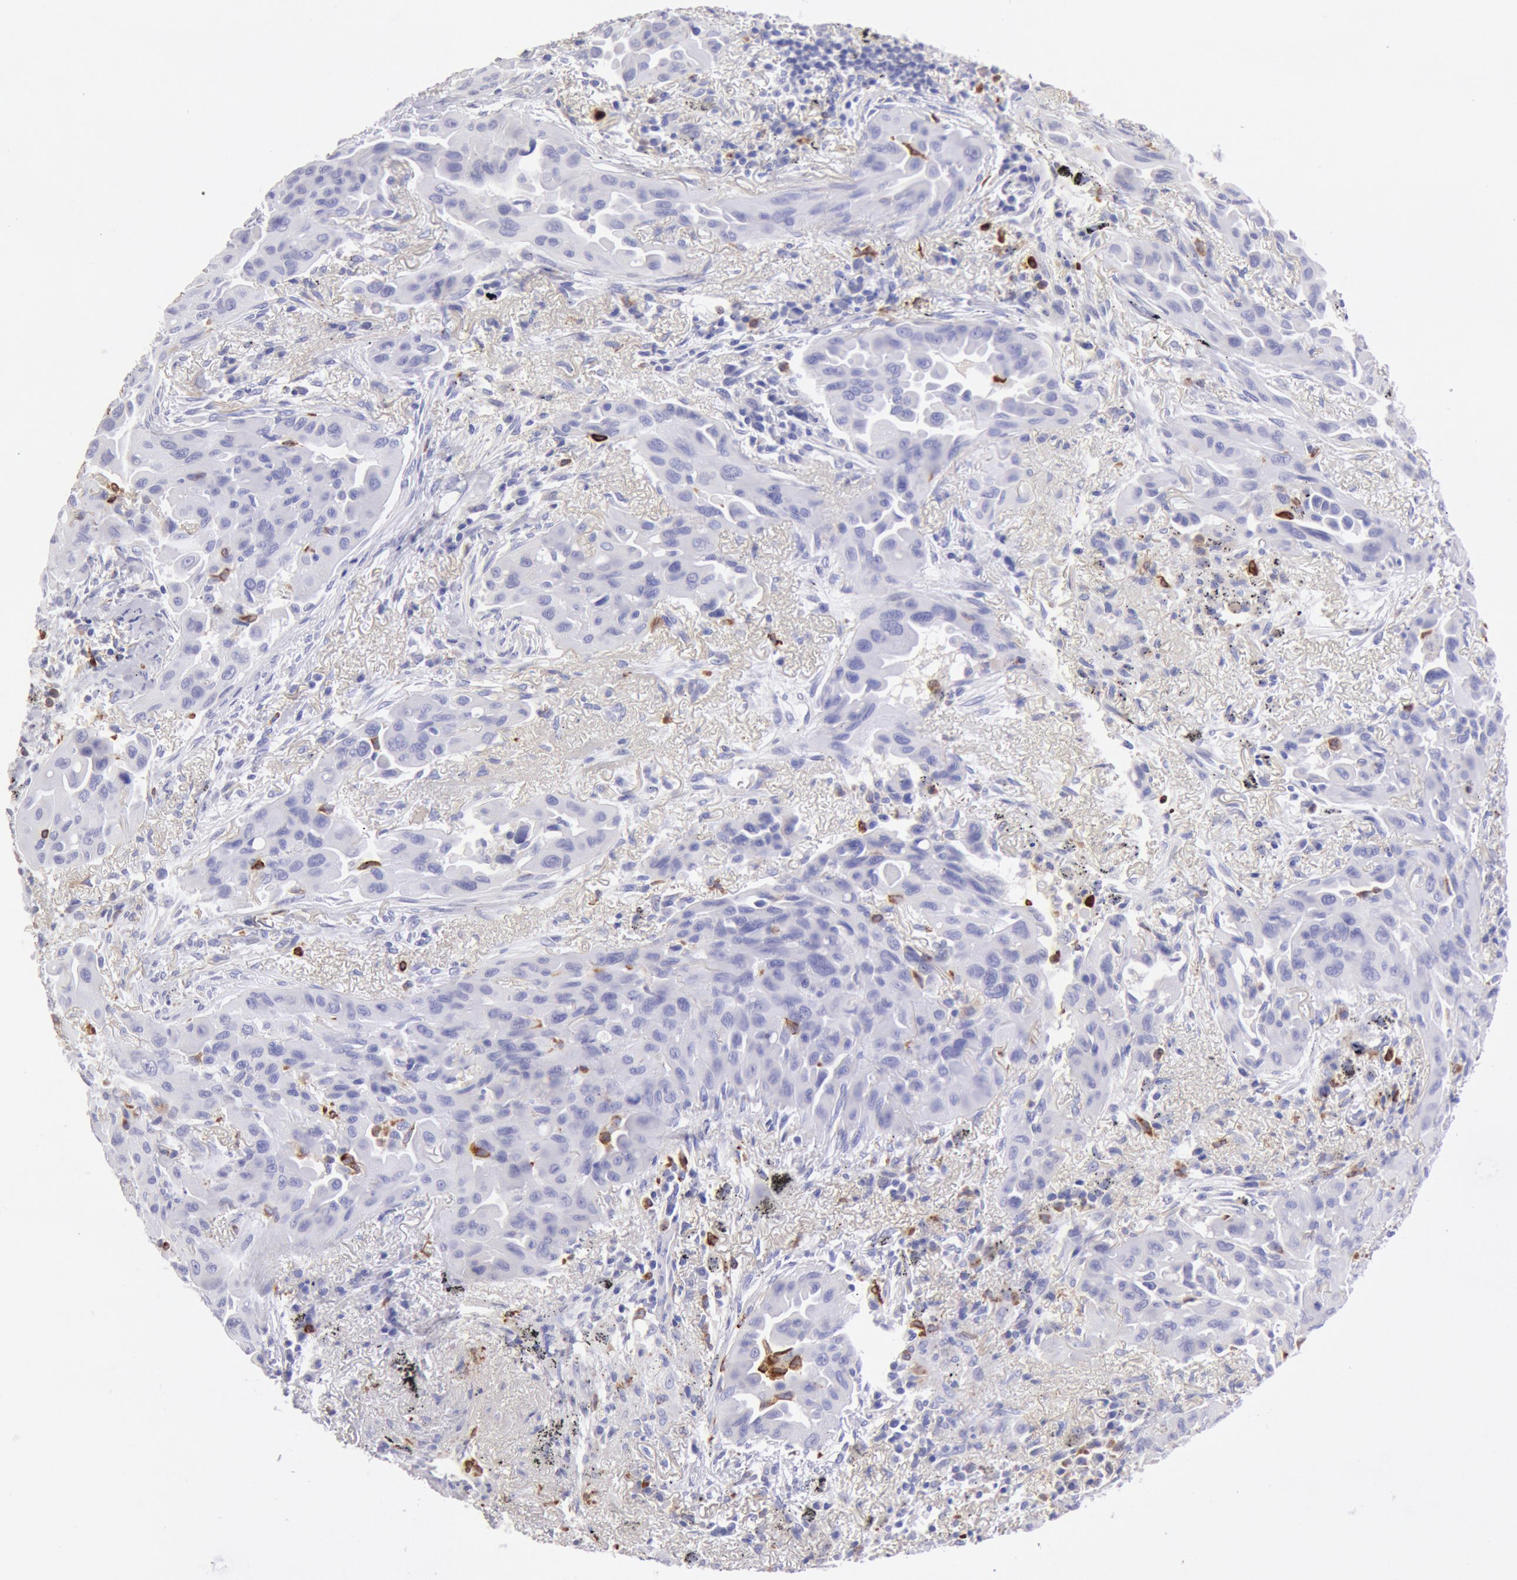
{"staining": {"intensity": "negative", "quantity": "none", "location": "none"}, "tissue": "lung cancer", "cell_type": "Tumor cells", "image_type": "cancer", "snomed": [{"axis": "morphology", "description": "Adenocarcinoma, NOS"}, {"axis": "topography", "description": "Lung"}], "caption": "Immunohistochemistry of adenocarcinoma (lung) shows no expression in tumor cells. (DAB (3,3'-diaminobenzidine) immunohistochemistry (IHC) with hematoxylin counter stain).", "gene": "FCN1", "patient": {"sex": "male", "age": 68}}